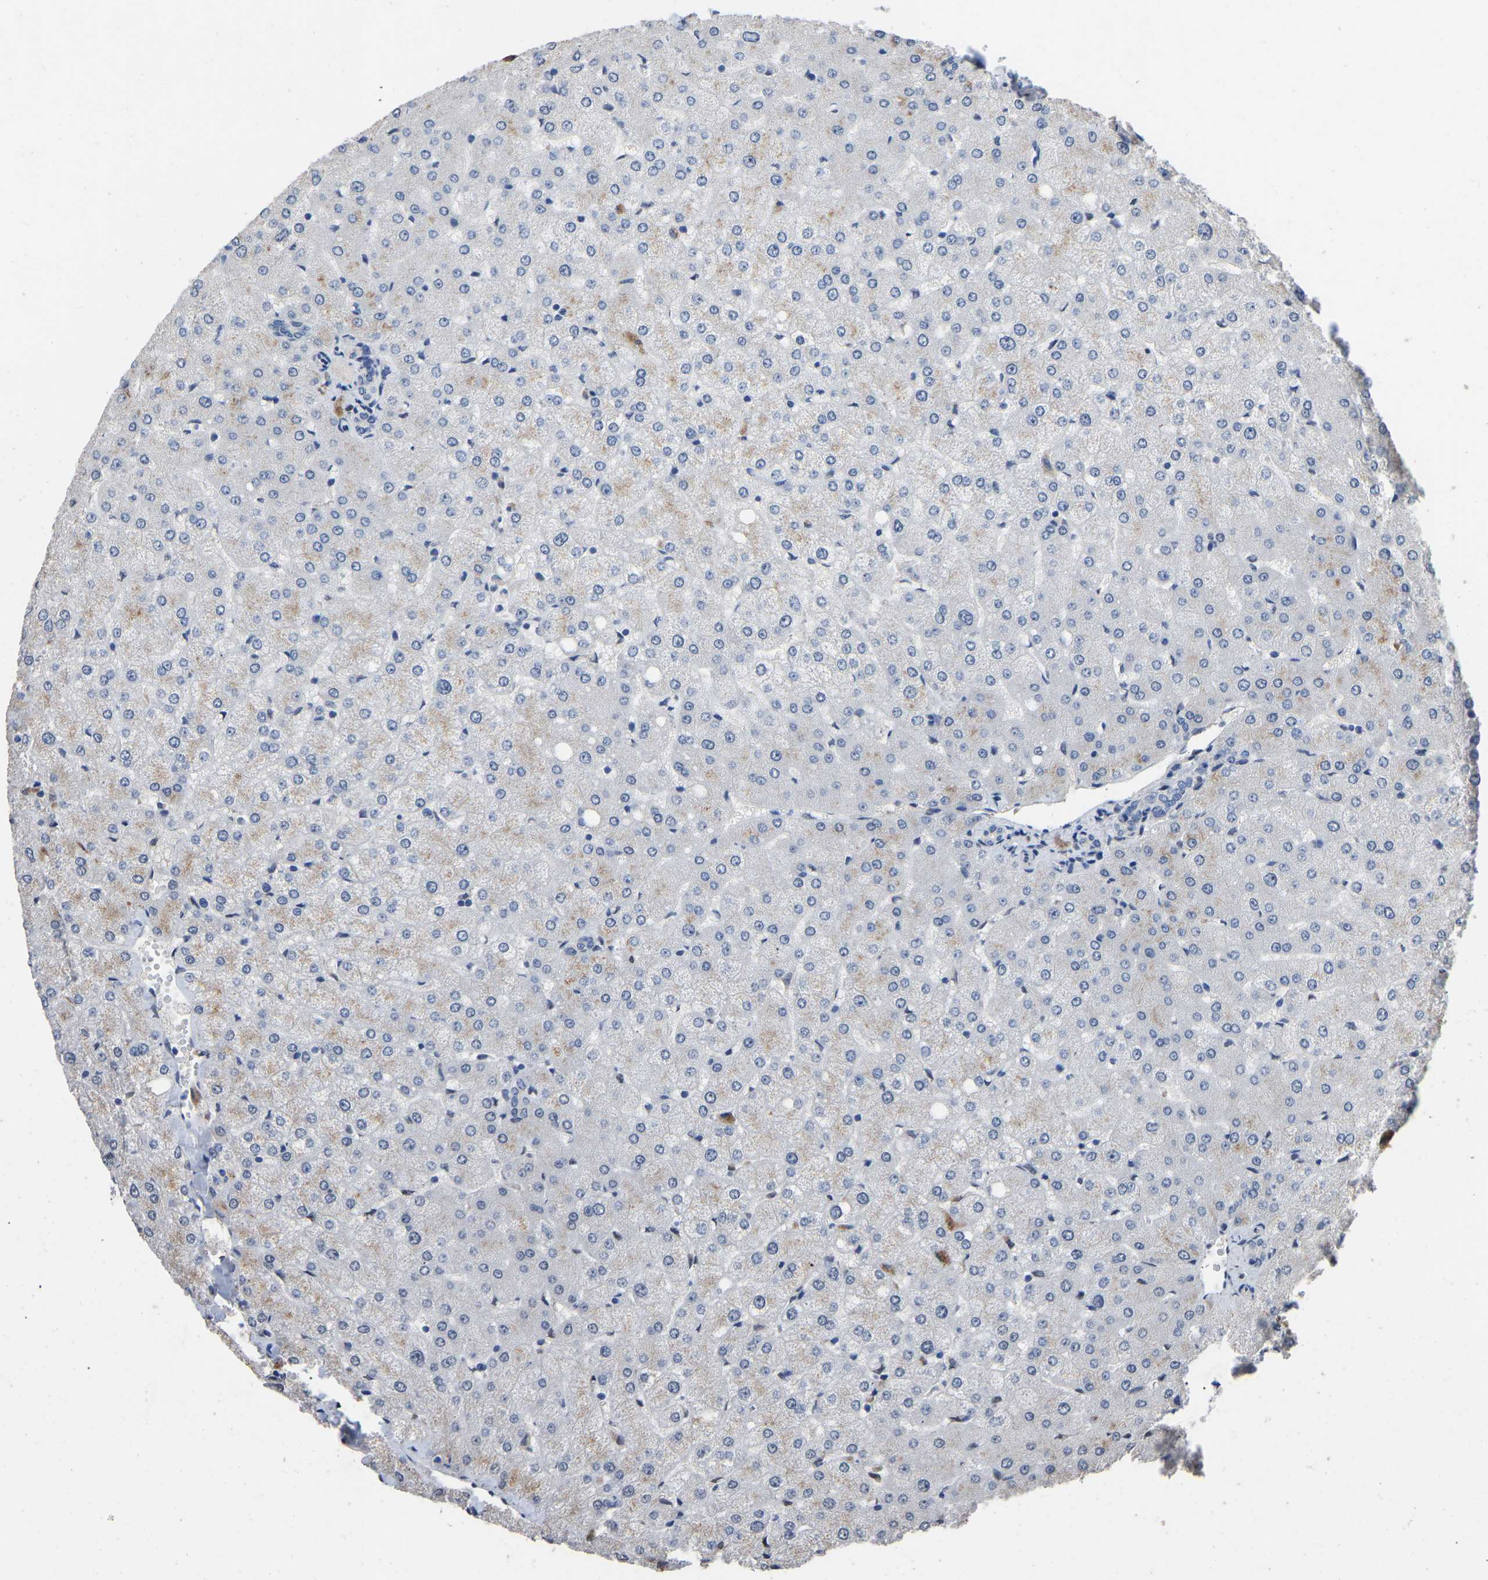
{"staining": {"intensity": "negative", "quantity": "none", "location": "none"}, "tissue": "liver", "cell_type": "Cholangiocytes", "image_type": "normal", "snomed": [{"axis": "morphology", "description": "Normal tissue, NOS"}, {"axis": "topography", "description": "Liver"}], "caption": "The image shows no staining of cholangiocytes in unremarkable liver.", "gene": "QKI", "patient": {"sex": "female", "age": 54}}